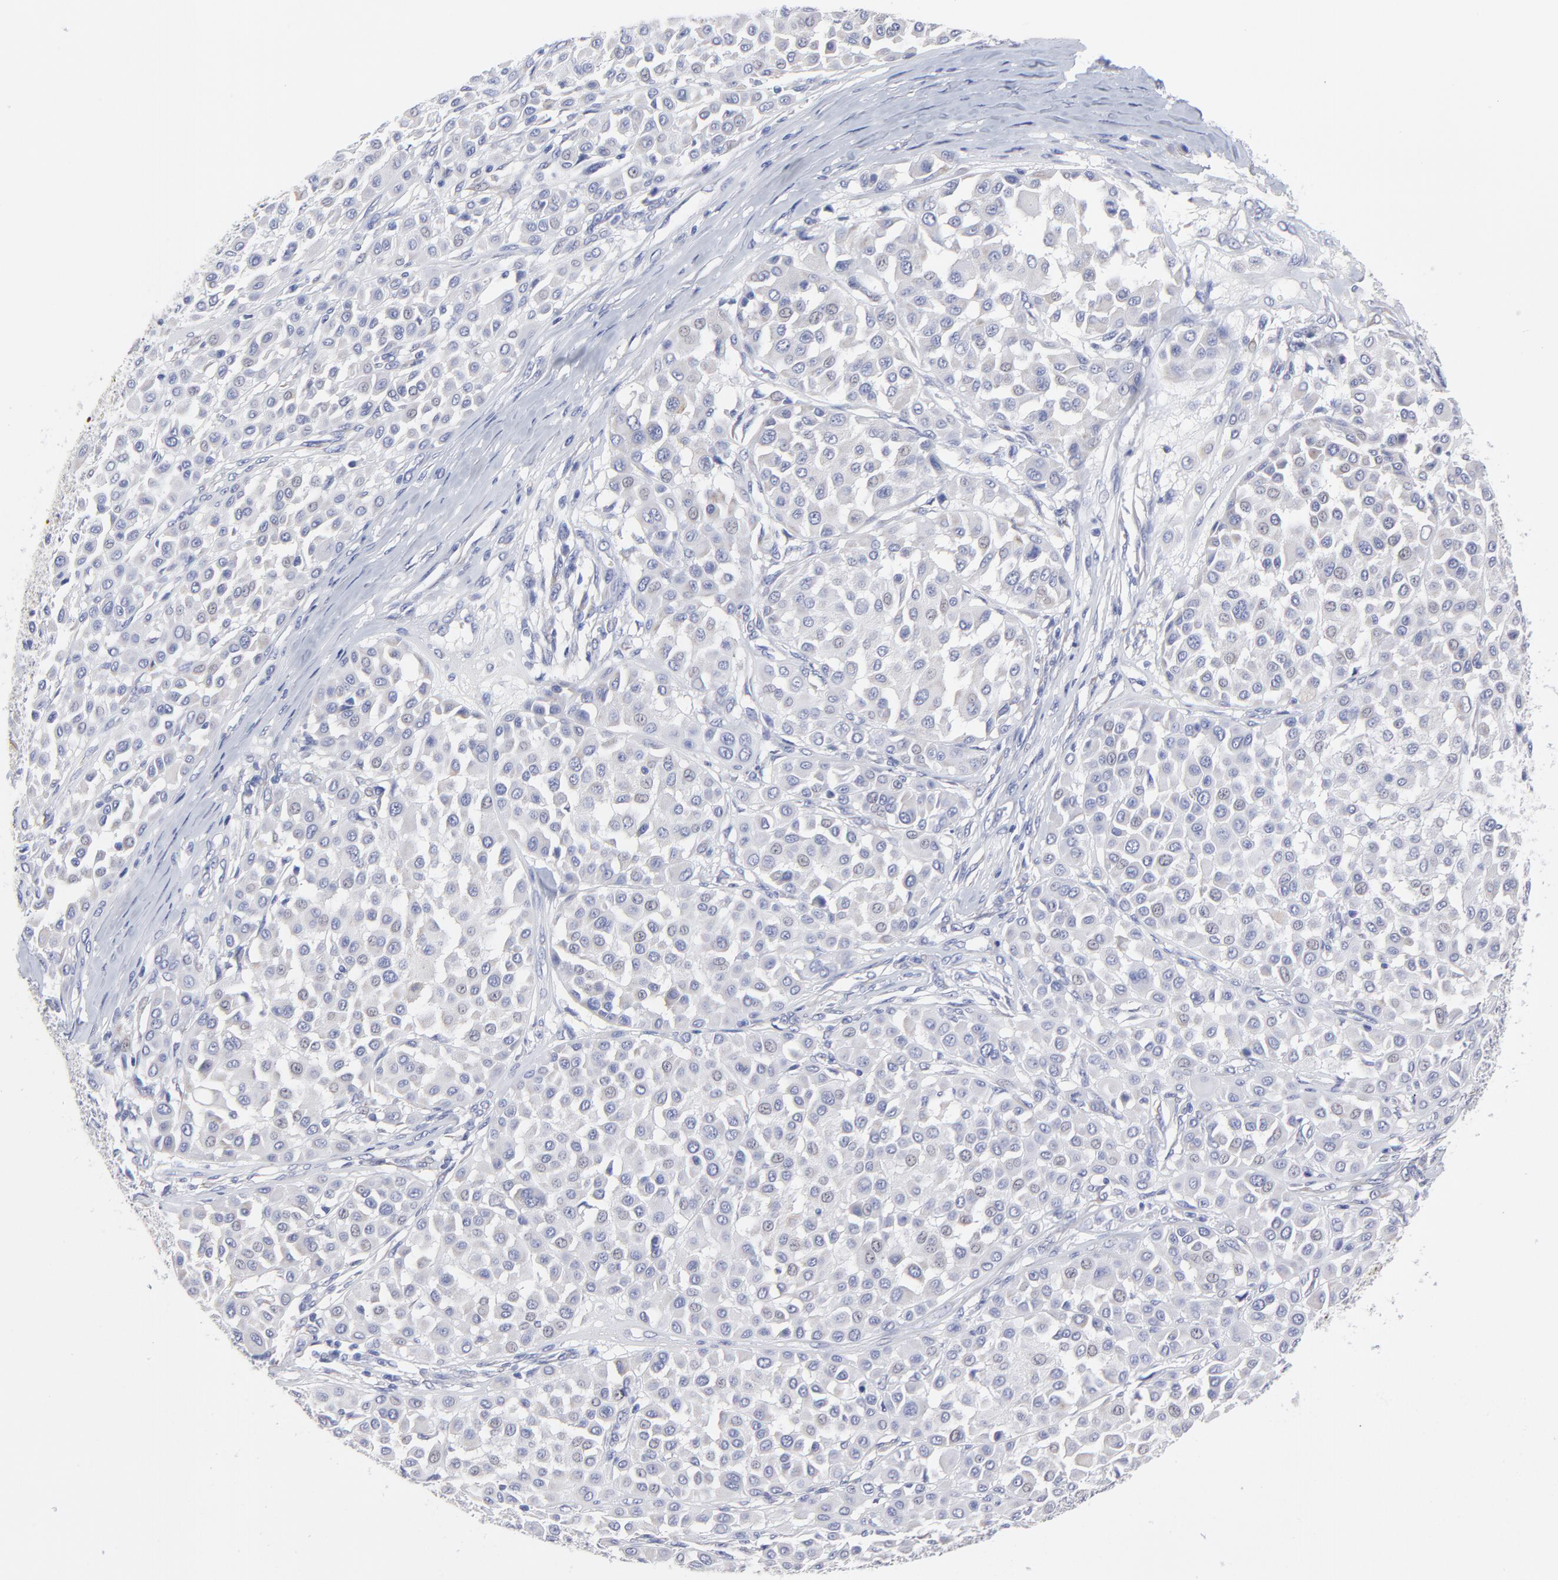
{"staining": {"intensity": "negative", "quantity": "none", "location": "none"}, "tissue": "melanoma", "cell_type": "Tumor cells", "image_type": "cancer", "snomed": [{"axis": "morphology", "description": "Malignant melanoma, Metastatic site"}, {"axis": "topography", "description": "Soft tissue"}], "caption": "A high-resolution image shows IHC staining of melanoma, which demonstrates no significant positivity in tumor cells.", "gene": "DUSP9", "patient": {"sex": "male", "age": 41}}